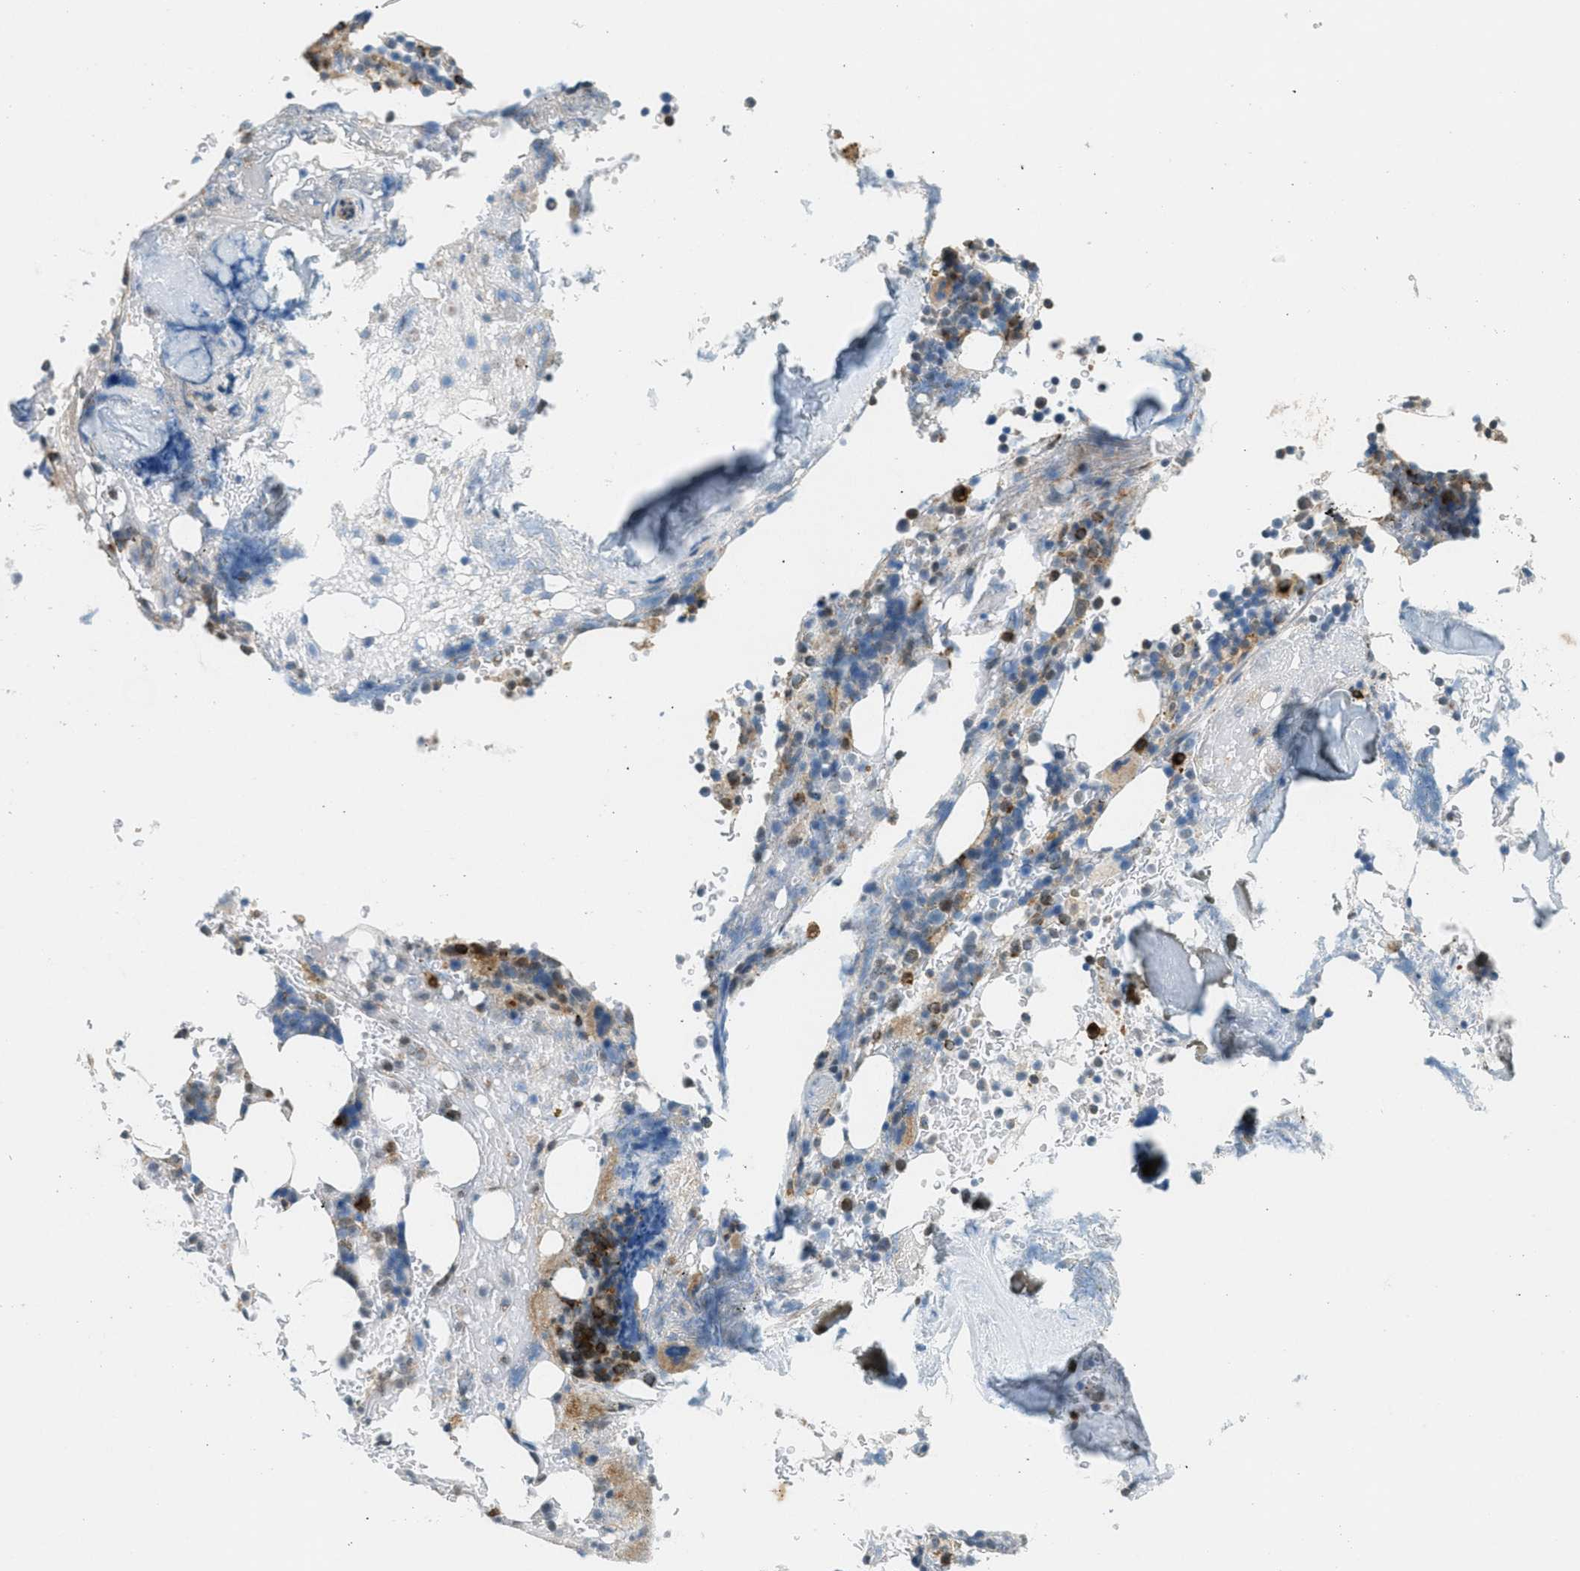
{"staining": {"intensity": "strong", "quantity": "<25%", "location": "cytoplasmic/membranous"}, "tissue": "bone marrow", "cell_type": "Hematopoietic cells", "image_type": "normal", "snomed": [{"axis": "morphology", "description": "Normal tissue, NOS"}, {"axis": "topography", "description": "Bone marrow"}], "caption": "Benign bone marrow reveals strong cytoplasmic/membranous staining in approximately <25% of hematopoietic cells, visualized by immunohistochemistry. (IHC, brightfield microscopy, high magnification).", "gene": "FYN", "patient": {"sex": "female", "age": 73}}